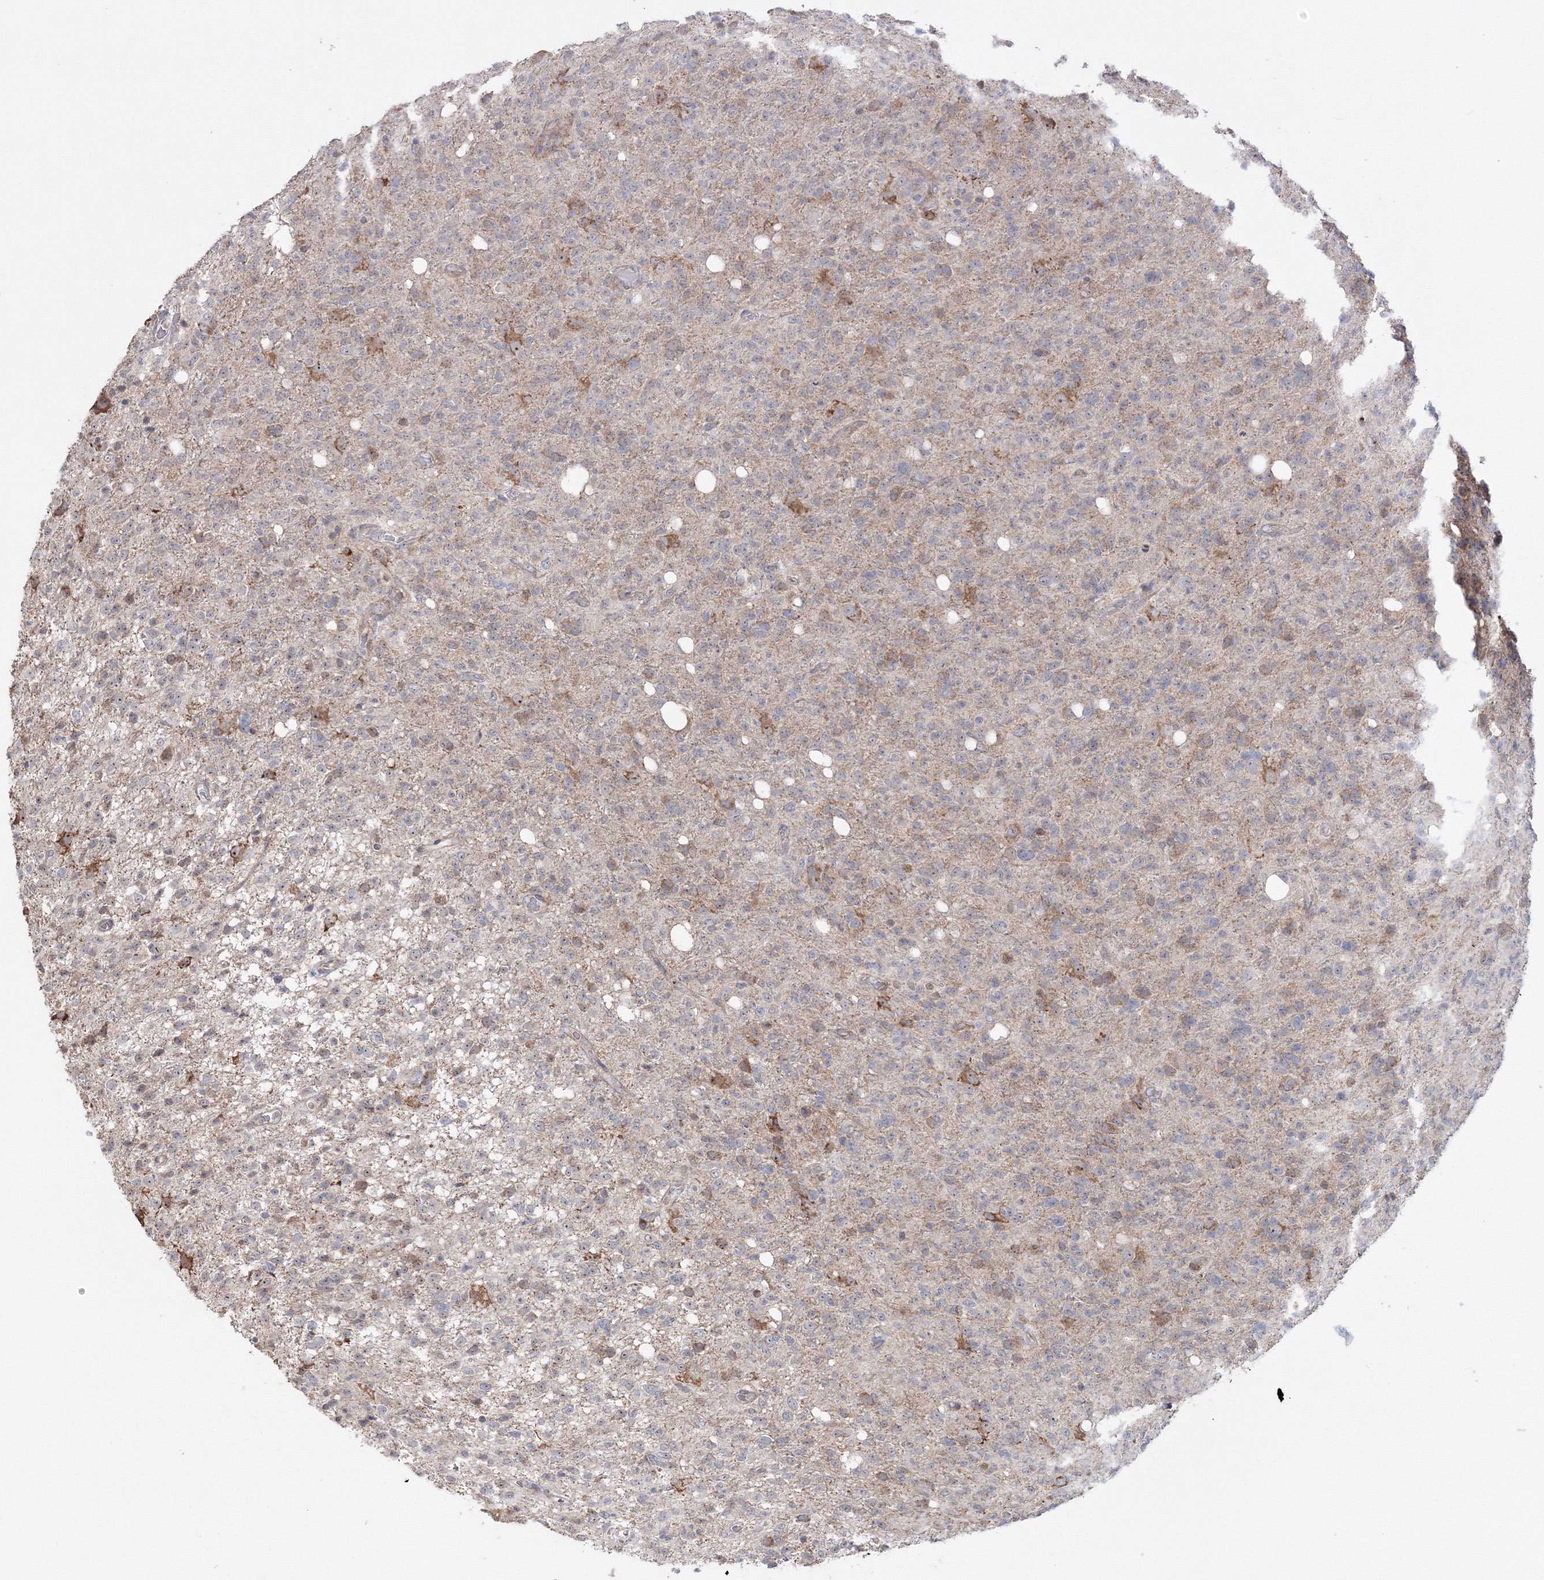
{"staining": {"intensity": "negative", "quantity": "none", "location": "none"}, "tissue": "glioma", "cell_type": "Tumor cells", "image_type": "cancer", "snomed": [{"axis": "morphology", "description": "Glioma, malignant, High grade"}, {"axis": "topography", "description": "Brain"}], "caption": "A high-resolution photomicrograph shows IHC staining of glioma, which demonstrates no significant expression in tumor cells. The staining is performed using DAB (3,3'-diaminobenzidine) brown chromogen with nuclei counter-stained in using hematoxylin.", "gene": "PEX13", "patient": {"sex": "female", "age": 57}}